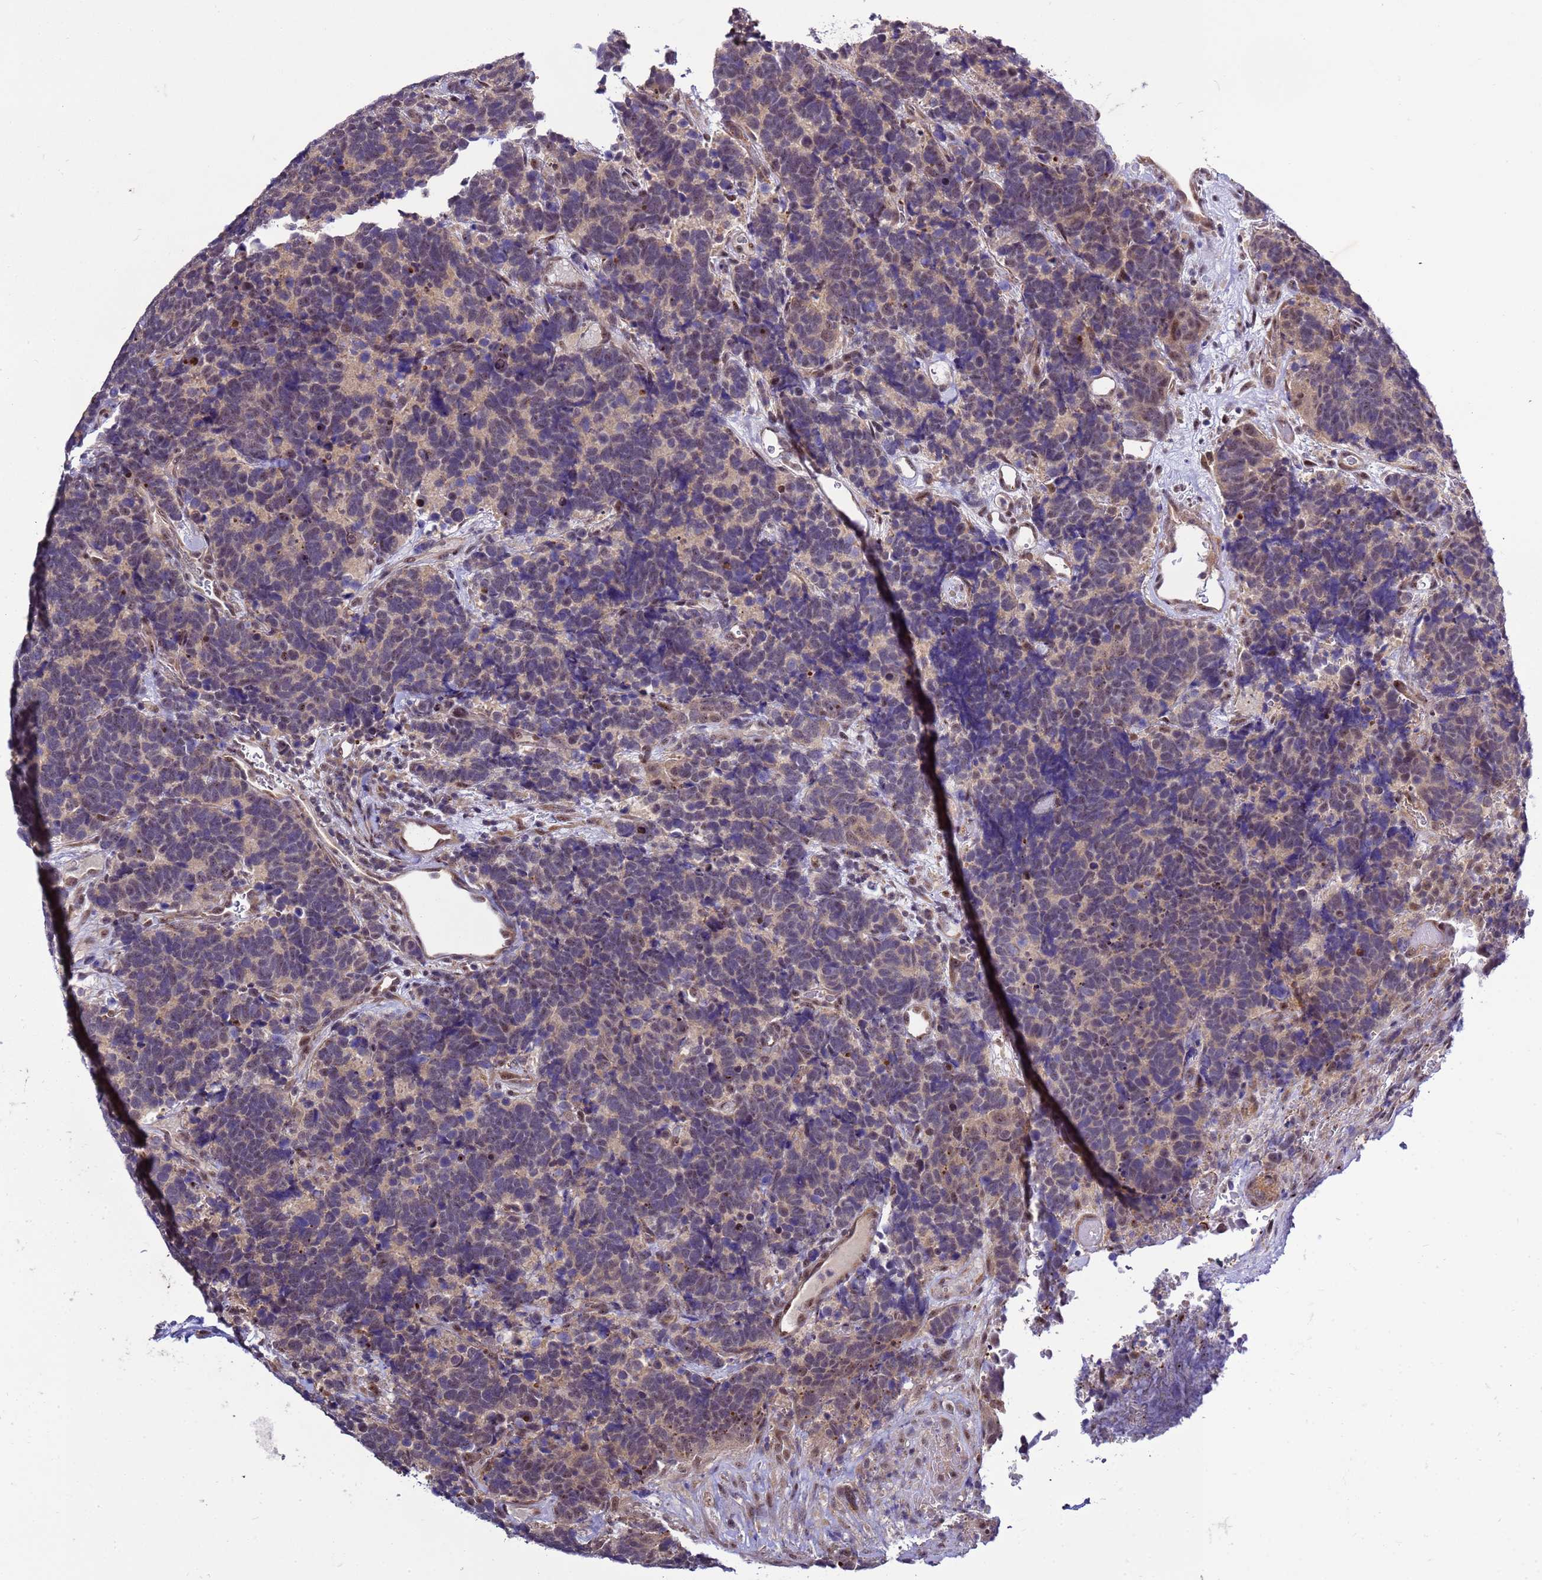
{"staining": {"intensity": "moderate", "quantity": "<25%", "location": "nuclear"}, "tissue": "carcinoid", "cell_type": "Tumor cells", "image_type": "cancer", "snomed": [{"axis": "morphology", "description": "Carcinoma, NOS"}, {"axis": "morphology", "description": "Carcinoid, malignant, NOS"}, {"axis": "topography", "description": "Urinary bladder"}], "caption": "An IHC histopathology image of tumor tissue is shown. Protein staining in brown highlights moderate nuclear positivity in carcinoma within tumor cells. The staining was performed using DAB, with brown indicating positive protein expression. Nuclei are stained blue with hematoxylin.", "gene": "GEN1", "patient": {"sex": "male", "age": 57}}